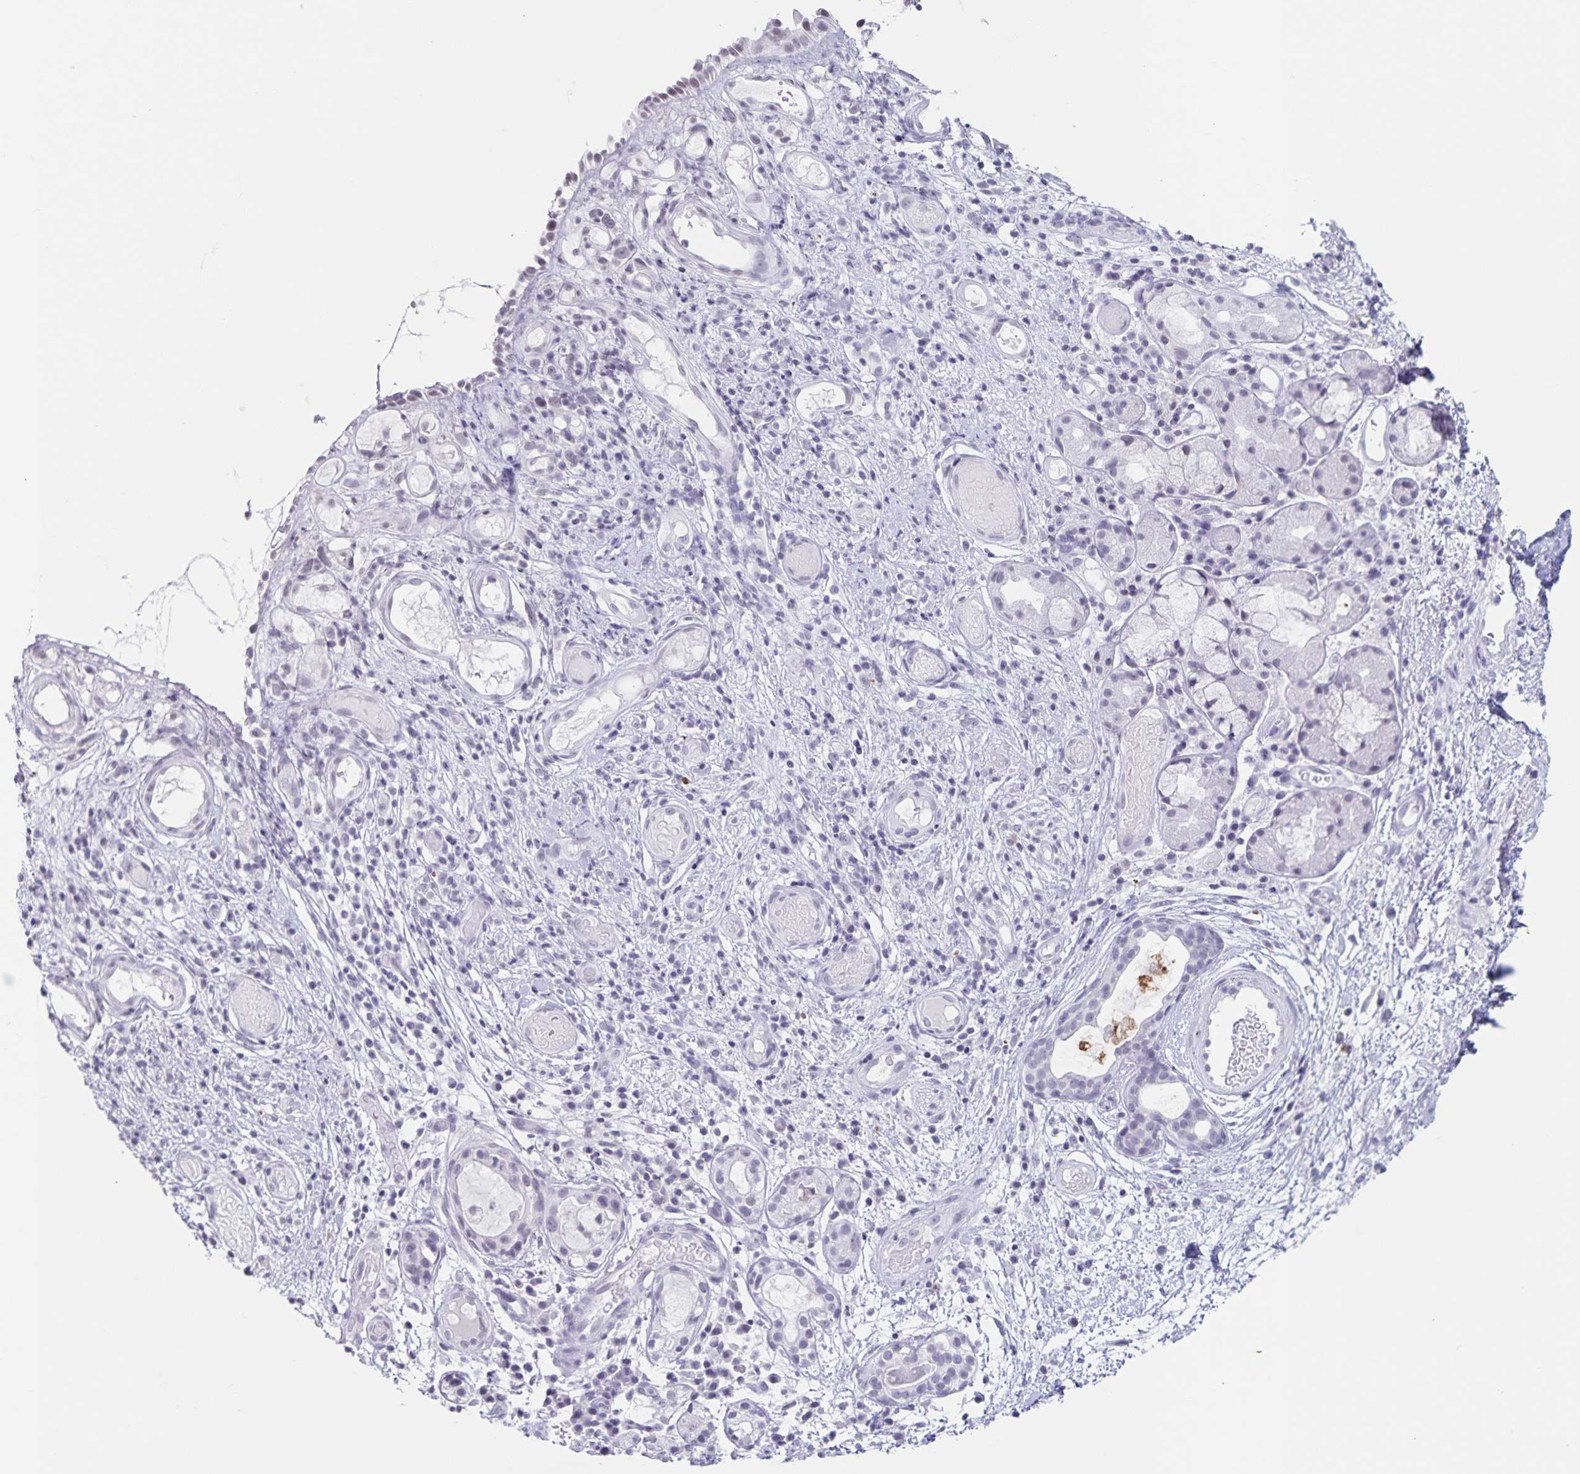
{"staining": {"intensity": "weak", "quantity": "25%-75%", "location": "nuclear"}, "tissue": "nasopharynx", "cell_type": "Respiratory epithelial cells", "image_type": "normal", "snomed": [{"axis": "morphology", "description": "Normal tissue, NOS"}, {"axis": "morphology", "description": "Inflammation, NOS"}, {"axis": "topography", "description": "Nasopharynx"}], "caption": "A micrograph showing weak nuclear expression in about 25%-75% of respiratory epithelial cells in benign nasopharynx, as visualized by brown immunohistochemical staining.", "gene": "LCE6A", "patient": {"sex": "male", "age": 54}}